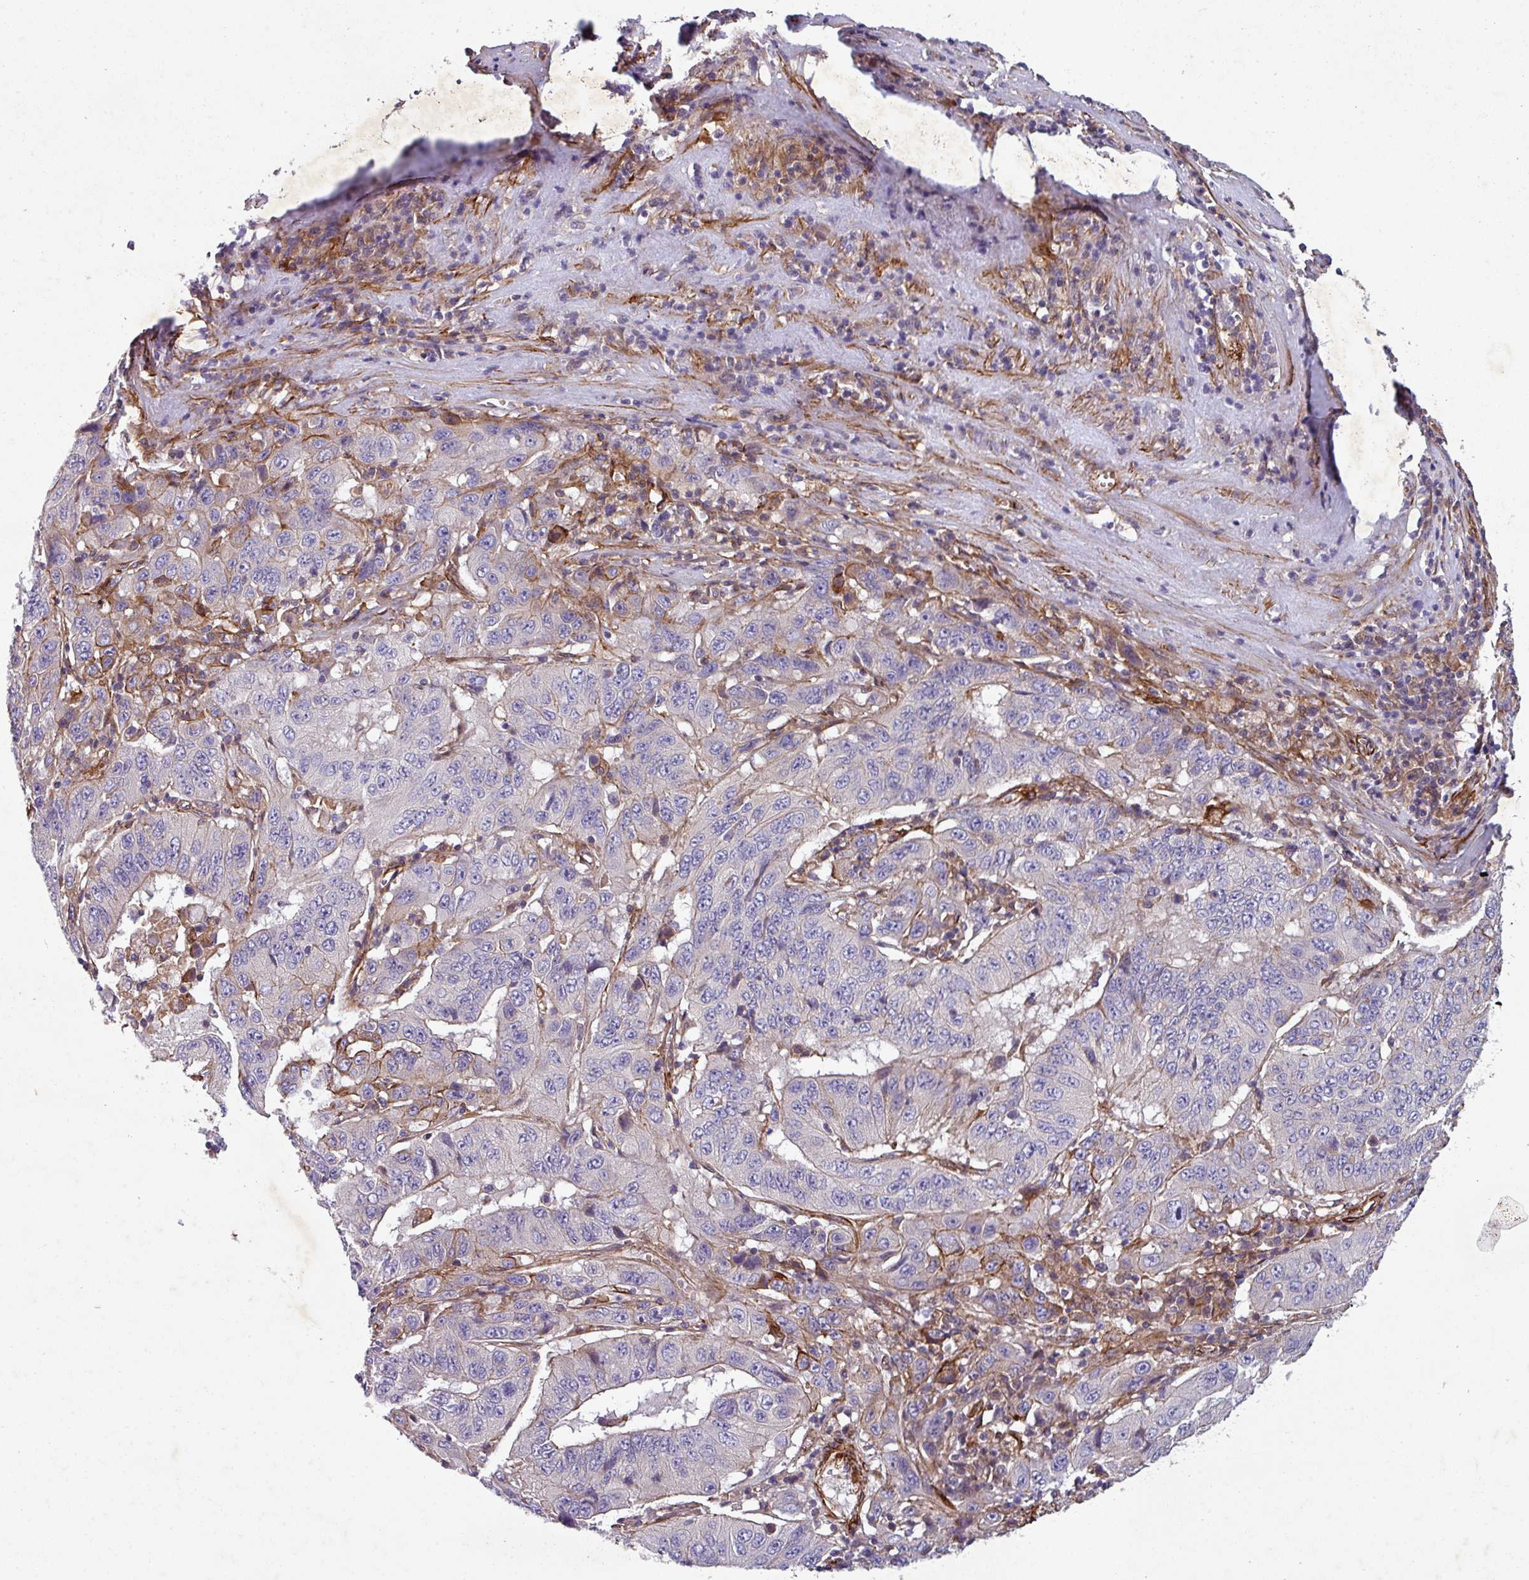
{"staining": {"intensity": "weak", "quantity": "25%-75%", "location": "cytoplasmic/membranous"}, "tissue": "pancreatic cancer", "cell_type": "Tumor cells", "image_type": "cancer", "snomed": [{"axis": "morphology", "description": "Adenocarcinoma, NOS"}, {"axis": "topography", "description": "Pancreas"}], "caption": "Immunohistochemical staining of pancreatic cancer (adenocarcinoma) shows weak cytoplasmic/membranous protein staining in about 25%-75% of tumor cells. The staining is performed using DAB (3,3'-diaminobenzidine) brown chromogen to label protein expression. The nuclei are counter-stained blue using hematoxylin.", "gene": "ATP2C2", "patient": {"sex": "male", "age": 63}}